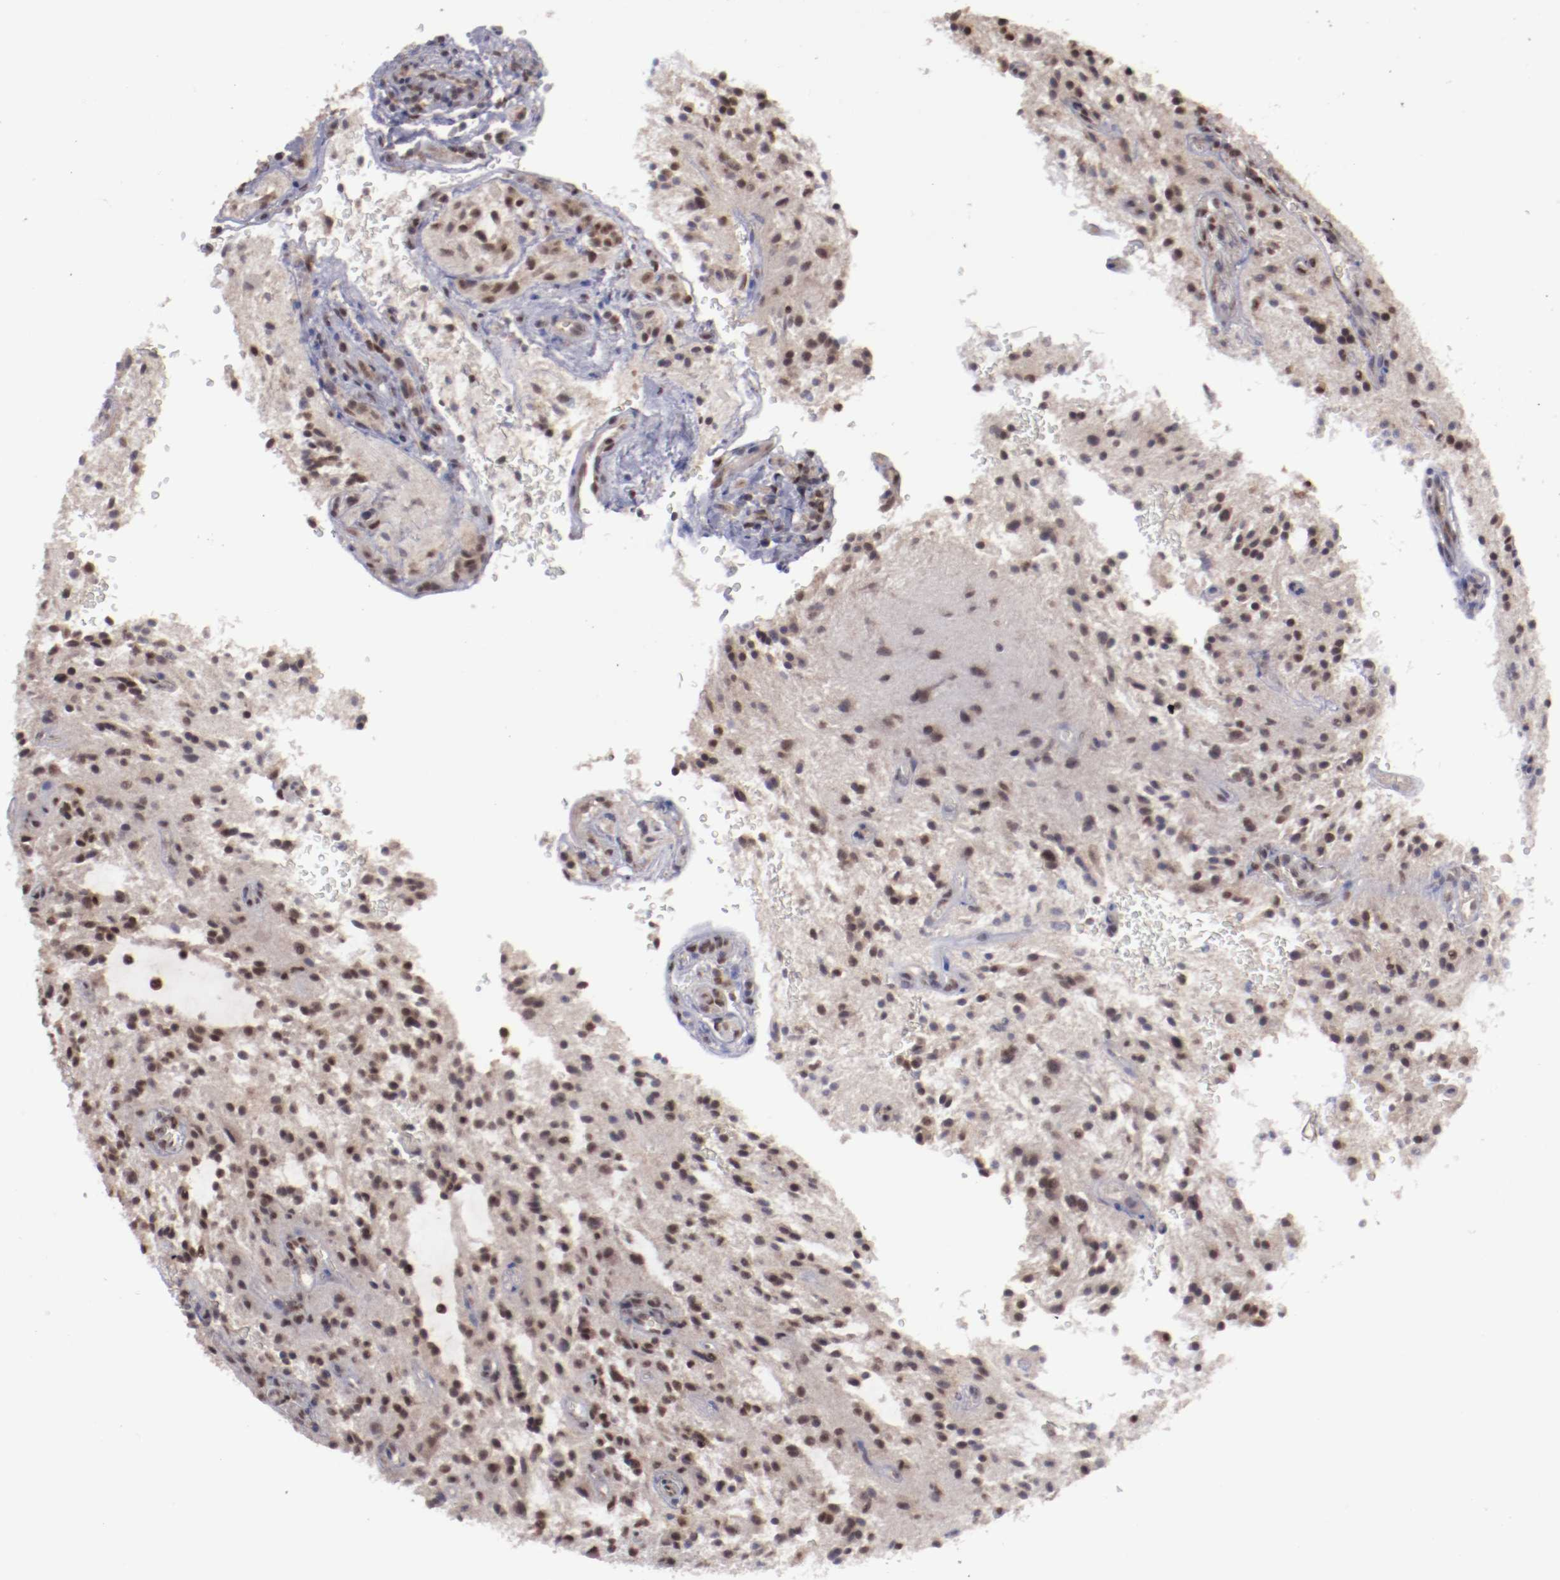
{"staining": {"intensity": "moderate", "quantity": ">75%", "location": "cytoplasmic/membranous,nuclear"}, "tissue": "glioma", "cell_type": "Tumor cells", "image_type": "cancer", "snomed": [{"axis": "morphology", "description": "Glioma, malignant, NOS"}, {"axis": "topography", "description": "Cerebellum"}], "caption": "Protein analysis of glioma tissue exhibits moderate cytoplasmic/membranous and nuclear staining in approximately >75% of tumor cells.", "gene": "ARNT", "patient": {"sex": "female", "age": 10}}